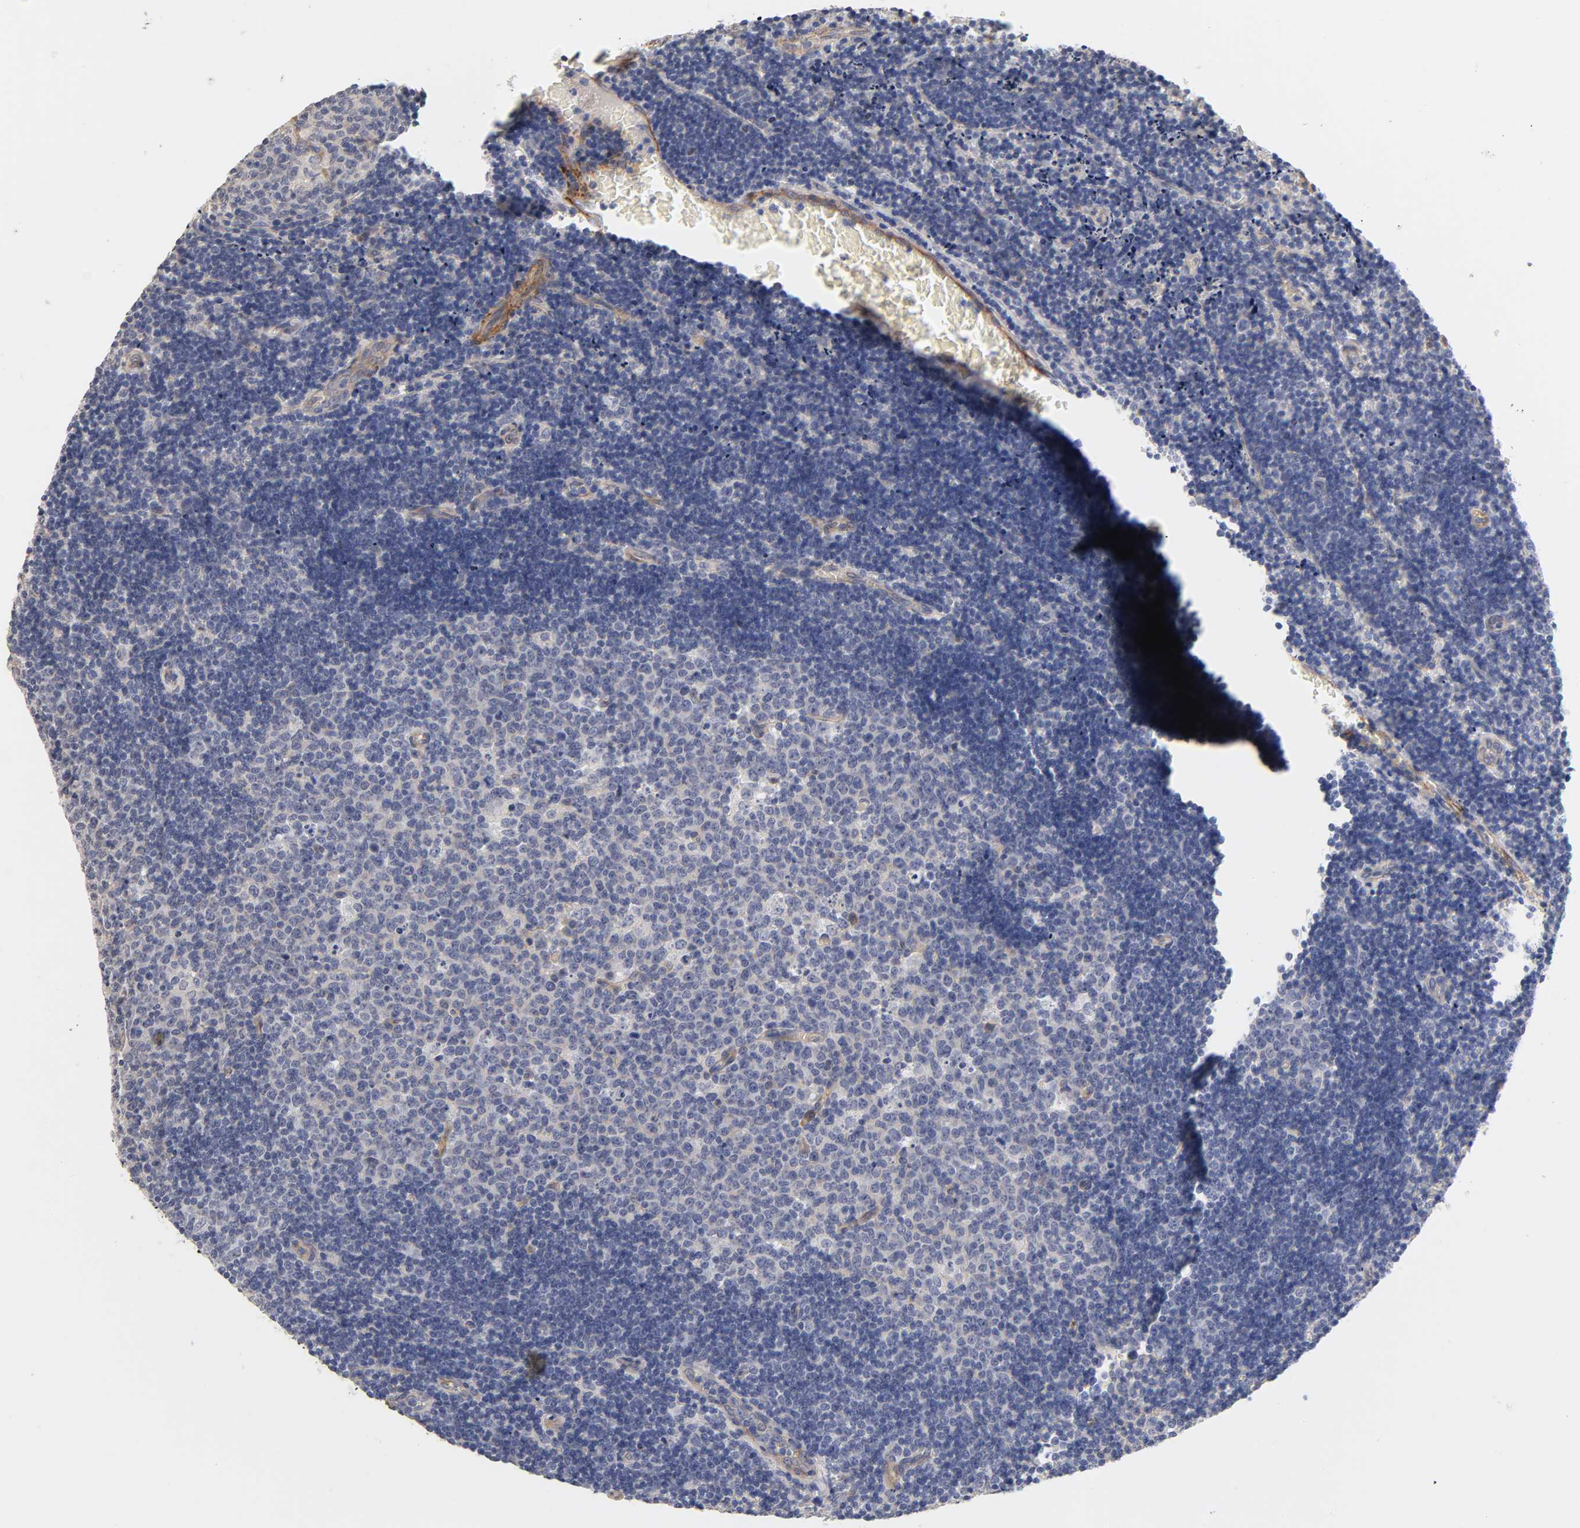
{"staining": {"intensity": "negative", "quantity": "none", "location": "none"}, "tissue": "lymph node", "cell_type": "Germinal center cells", "image_type": "normal", "snomed": [{"axis": "morphology", "description": "Normal tissue, NOS"}, {"axis": "topography", "description": "Lymph node"}, {"axis": "topography", "description": "Salivary gland"}], "caption": "Lymph node stained for a protein using immunohistochemistry (IHC) exhibits no positivity germinal center cells.", "gene": "LAMB1", "patient": {"sex": "male", "age": 8}}